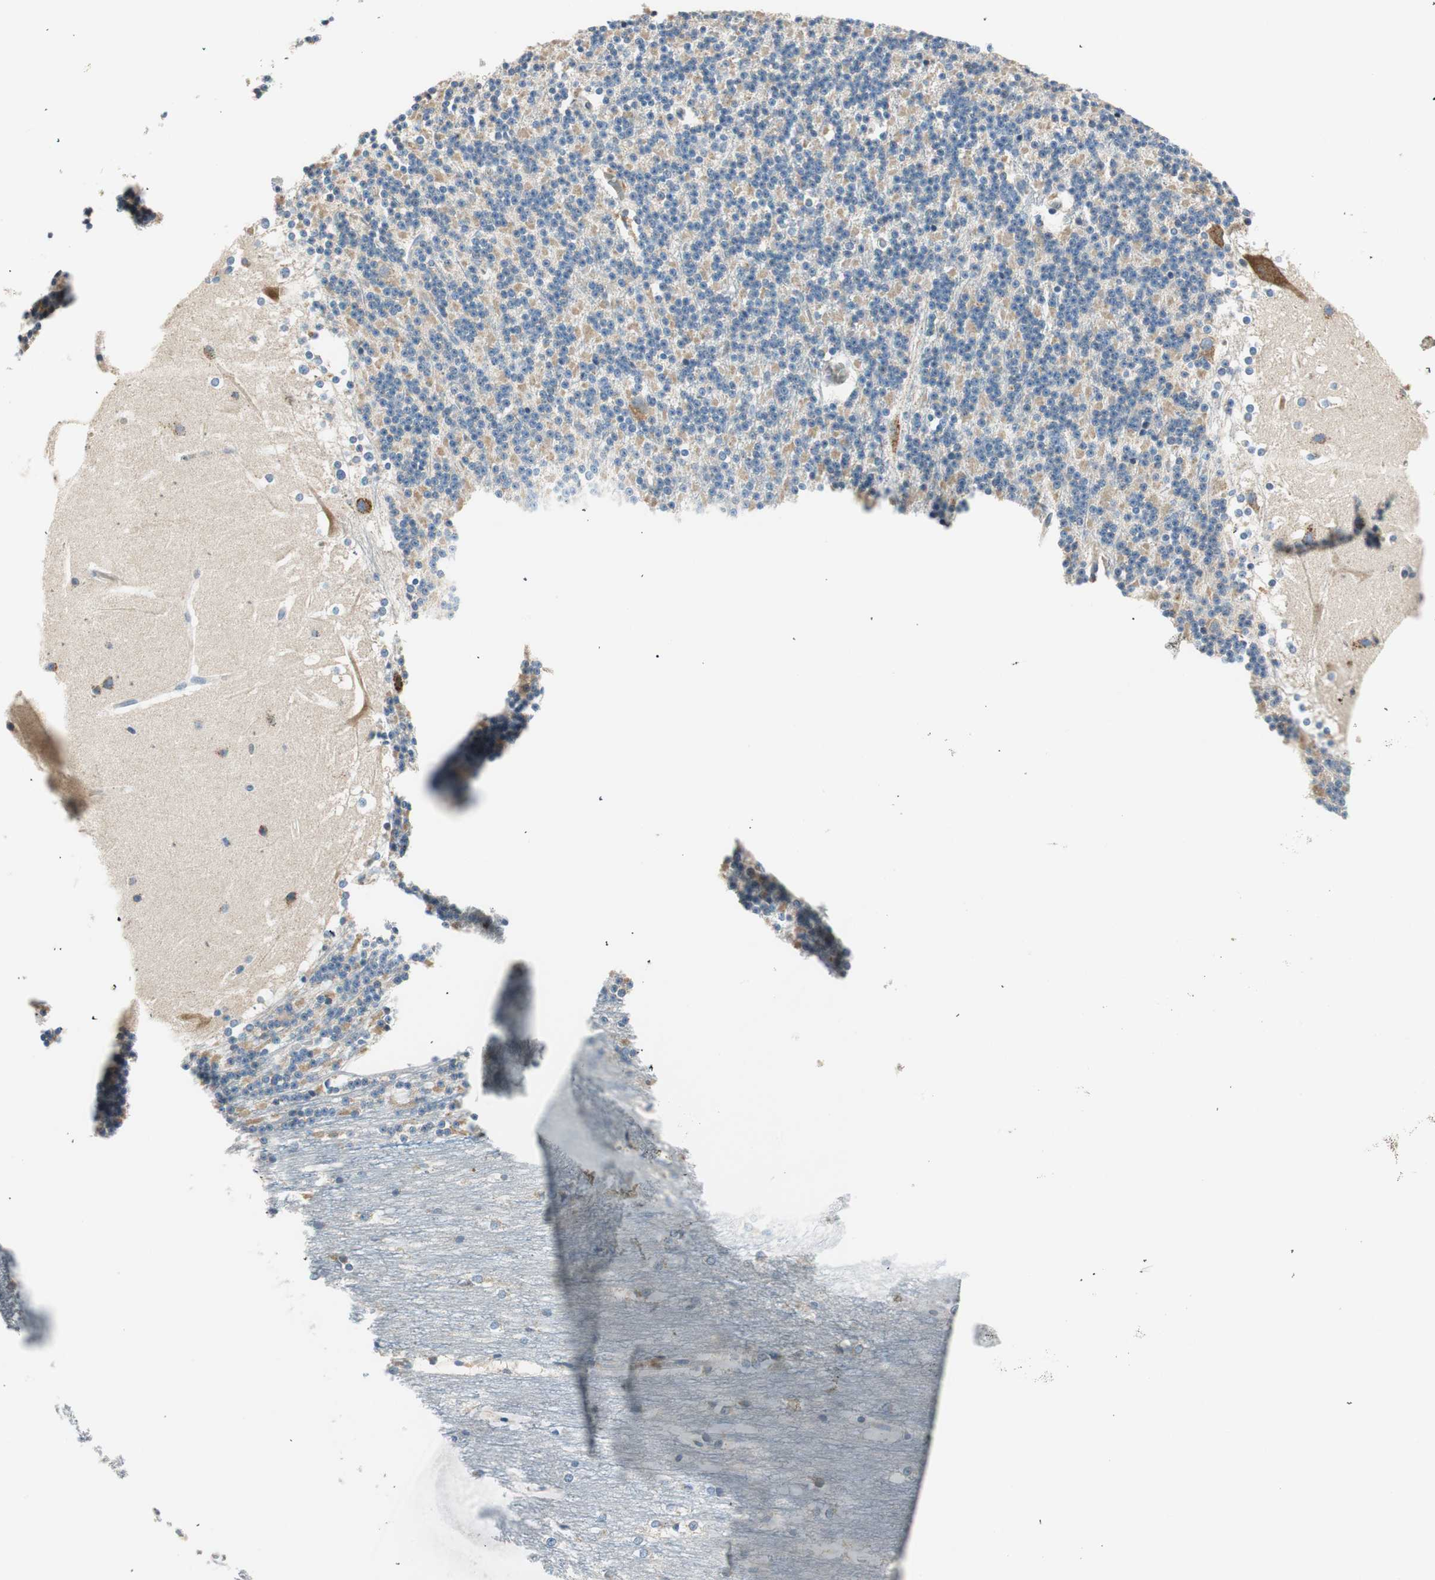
{"staining": {"intensity": "moderate", "quantity": "25%-75%", "location": "cytoplasmic/membranous"}, "tissue": "cerebellum", "cell_type": "Cells in granular layer", "image_type": "normal", "snomed": [{"axis": "morphology", "description": "Normal tissue, NOS"}, {"axis": "topography", "description": "Cerebellum"}], "caption": "Protein expression analysis of normal cerebellum shows moderate cytoplasmic/membranous staining in approximately 25%-75% of cells in granular layer. The staining was performed using DAB (3,3'-diaminobenzidine), with brown indicating positive protein expression. Nuclei are stained blue with hematoxylin.", "gene": "RORB", "patient": {"sex": "female", "age": 19}}